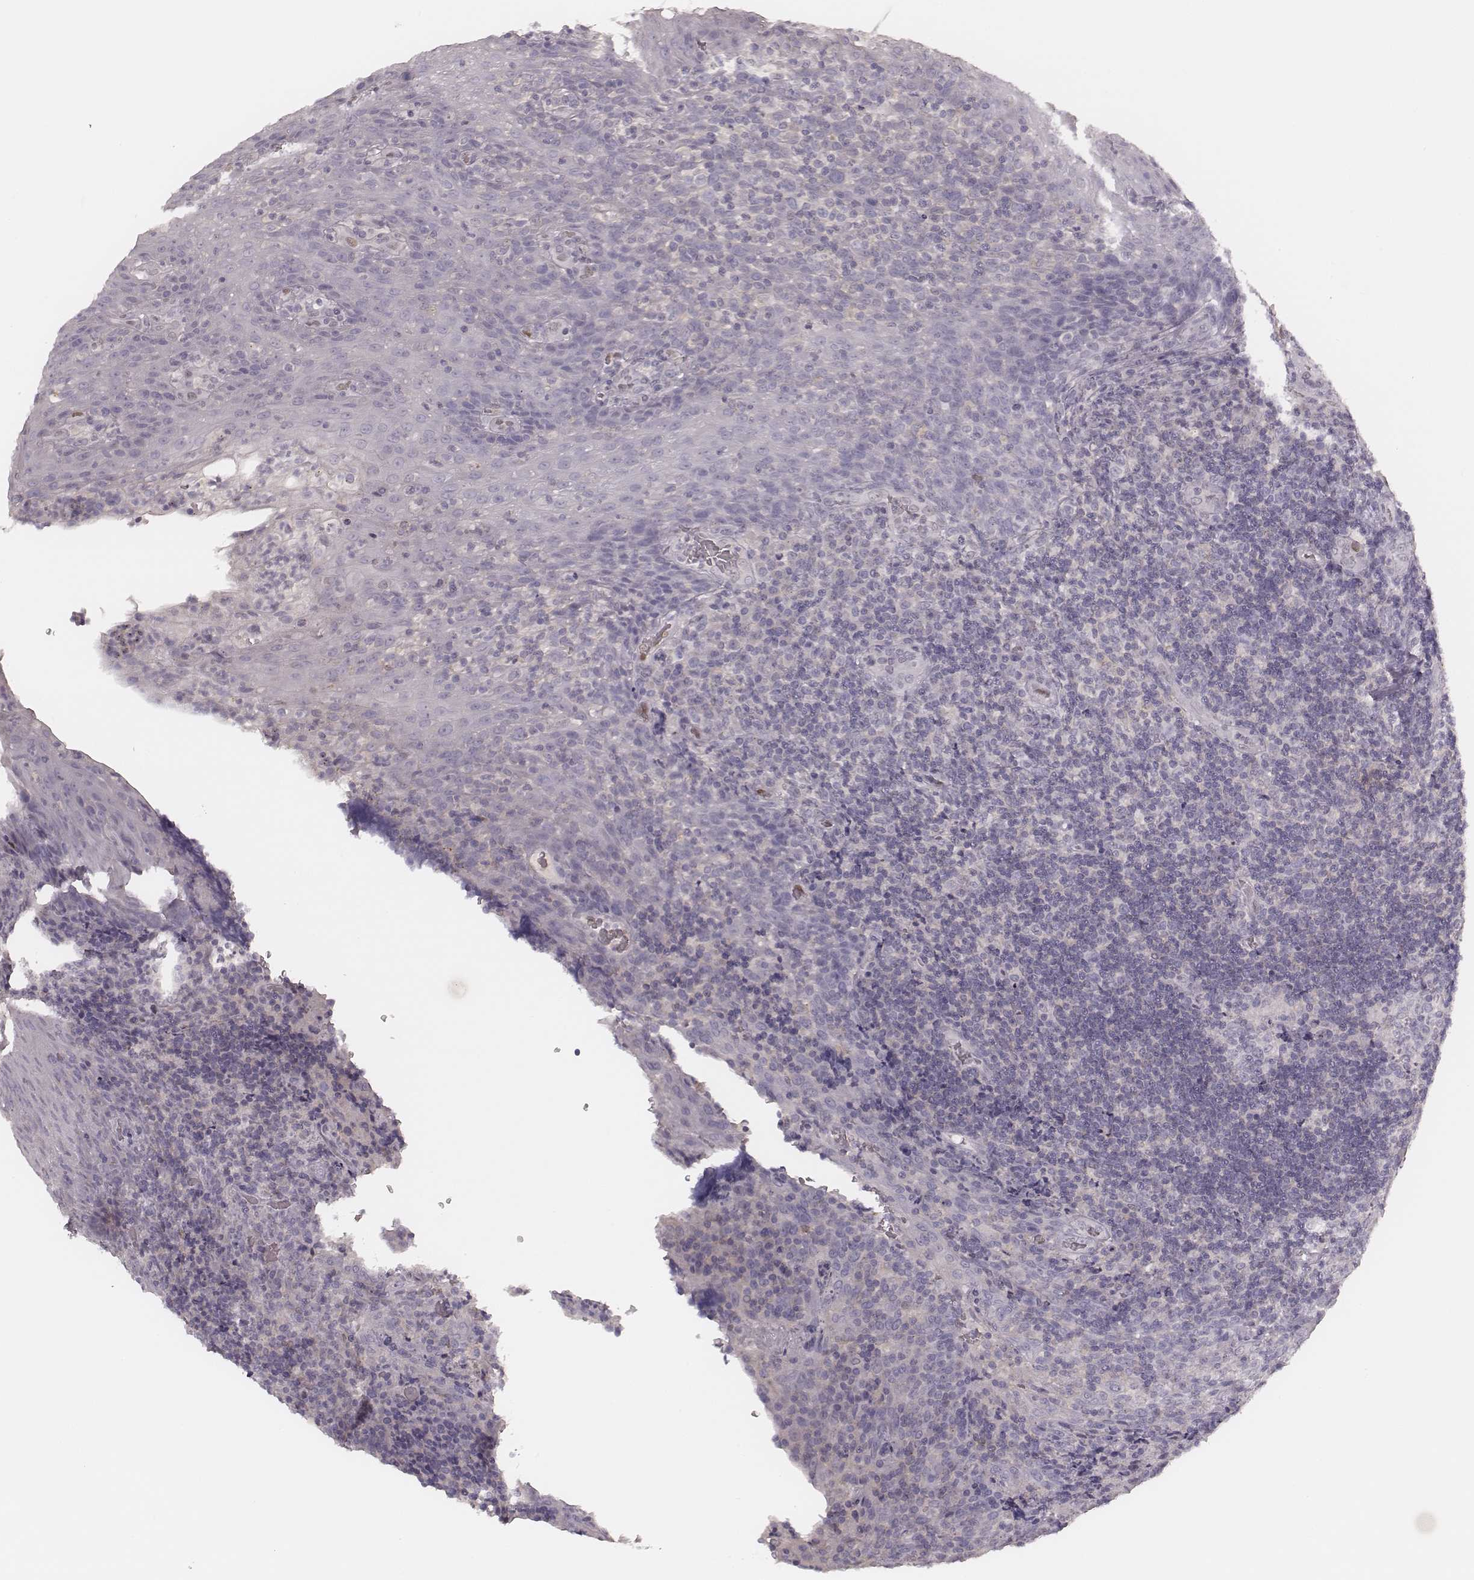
{"staining": {"intensity": "negative", "quantity": "none", "location": "none"}, "tissue": "tonsil", "cell_type": "Germinal center cells", "image_type": "normal", "snomed": [{"axis": "morphology", "description": "Normal tissue, NOS"}, {"axis": "topography", "description": "Tonsil"}], "caption": "This is an IHC histopathology image of benign tonsil. There is no expression in germinal center cells.", "gene": "MSX1", "patient": {"sex": "male", "age": 17}}